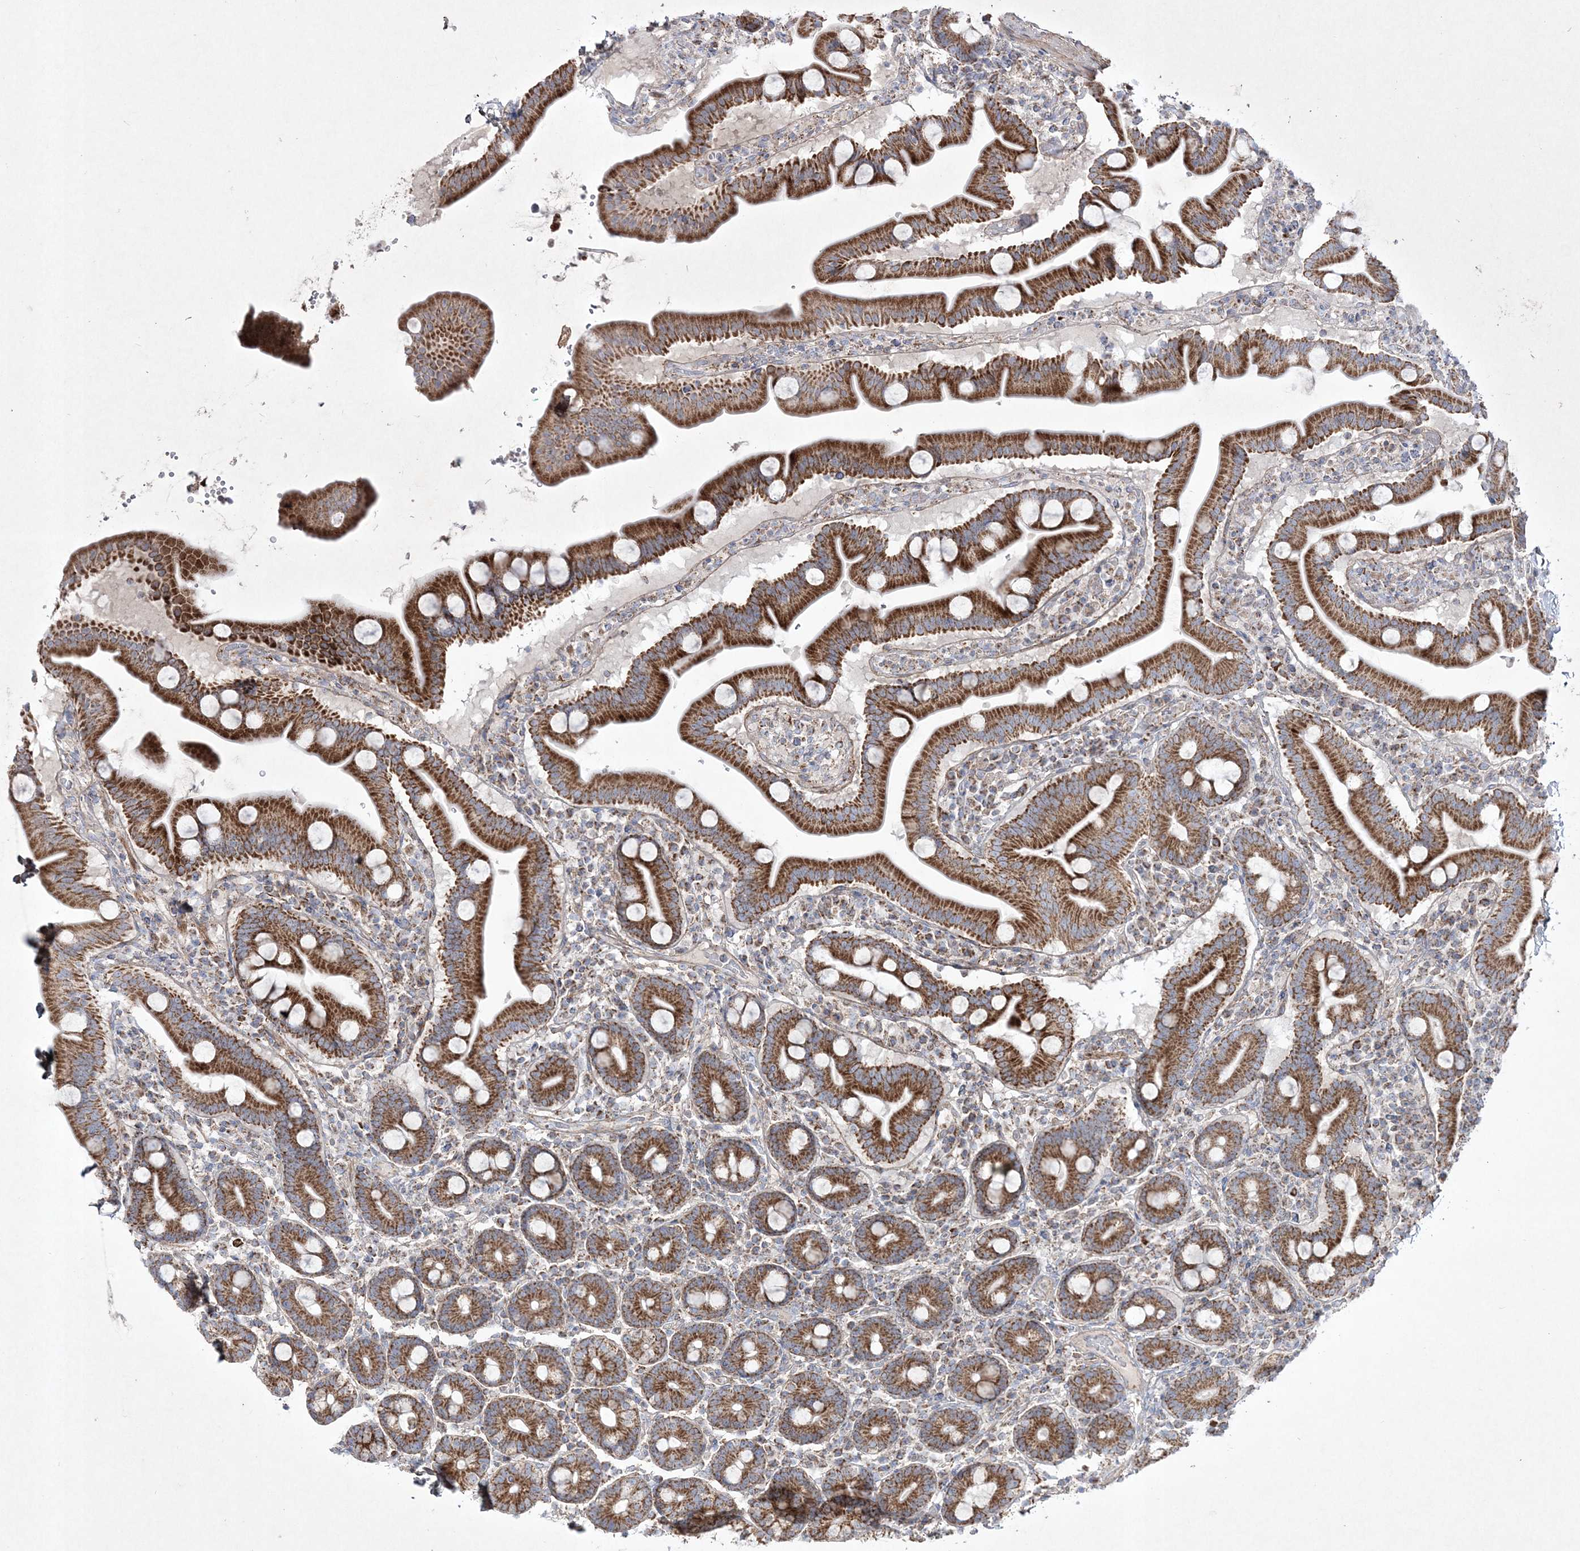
{"staining": {"intensity": "strong", "quantity": ">75%", "location": "cytoplasmic/membranous"}, "tissue": "duodenum", "cell_type": "Glandular cells", "image_type": "normal", "snomed": [{"axis": "morphology", "description": "Normal tissue, NOS"}, {"axis": "topography", "description": "Duodenum"}], "caption": "An immunohistochemistry (IHC) histopathology image of benign tissue is shown. Protein staining in brown shows strong cytoplasmic/membranous positivity in duodenum within glandular cells.", "gene": "RICTOR", "patient": {"sex": "male", "age": 54}}